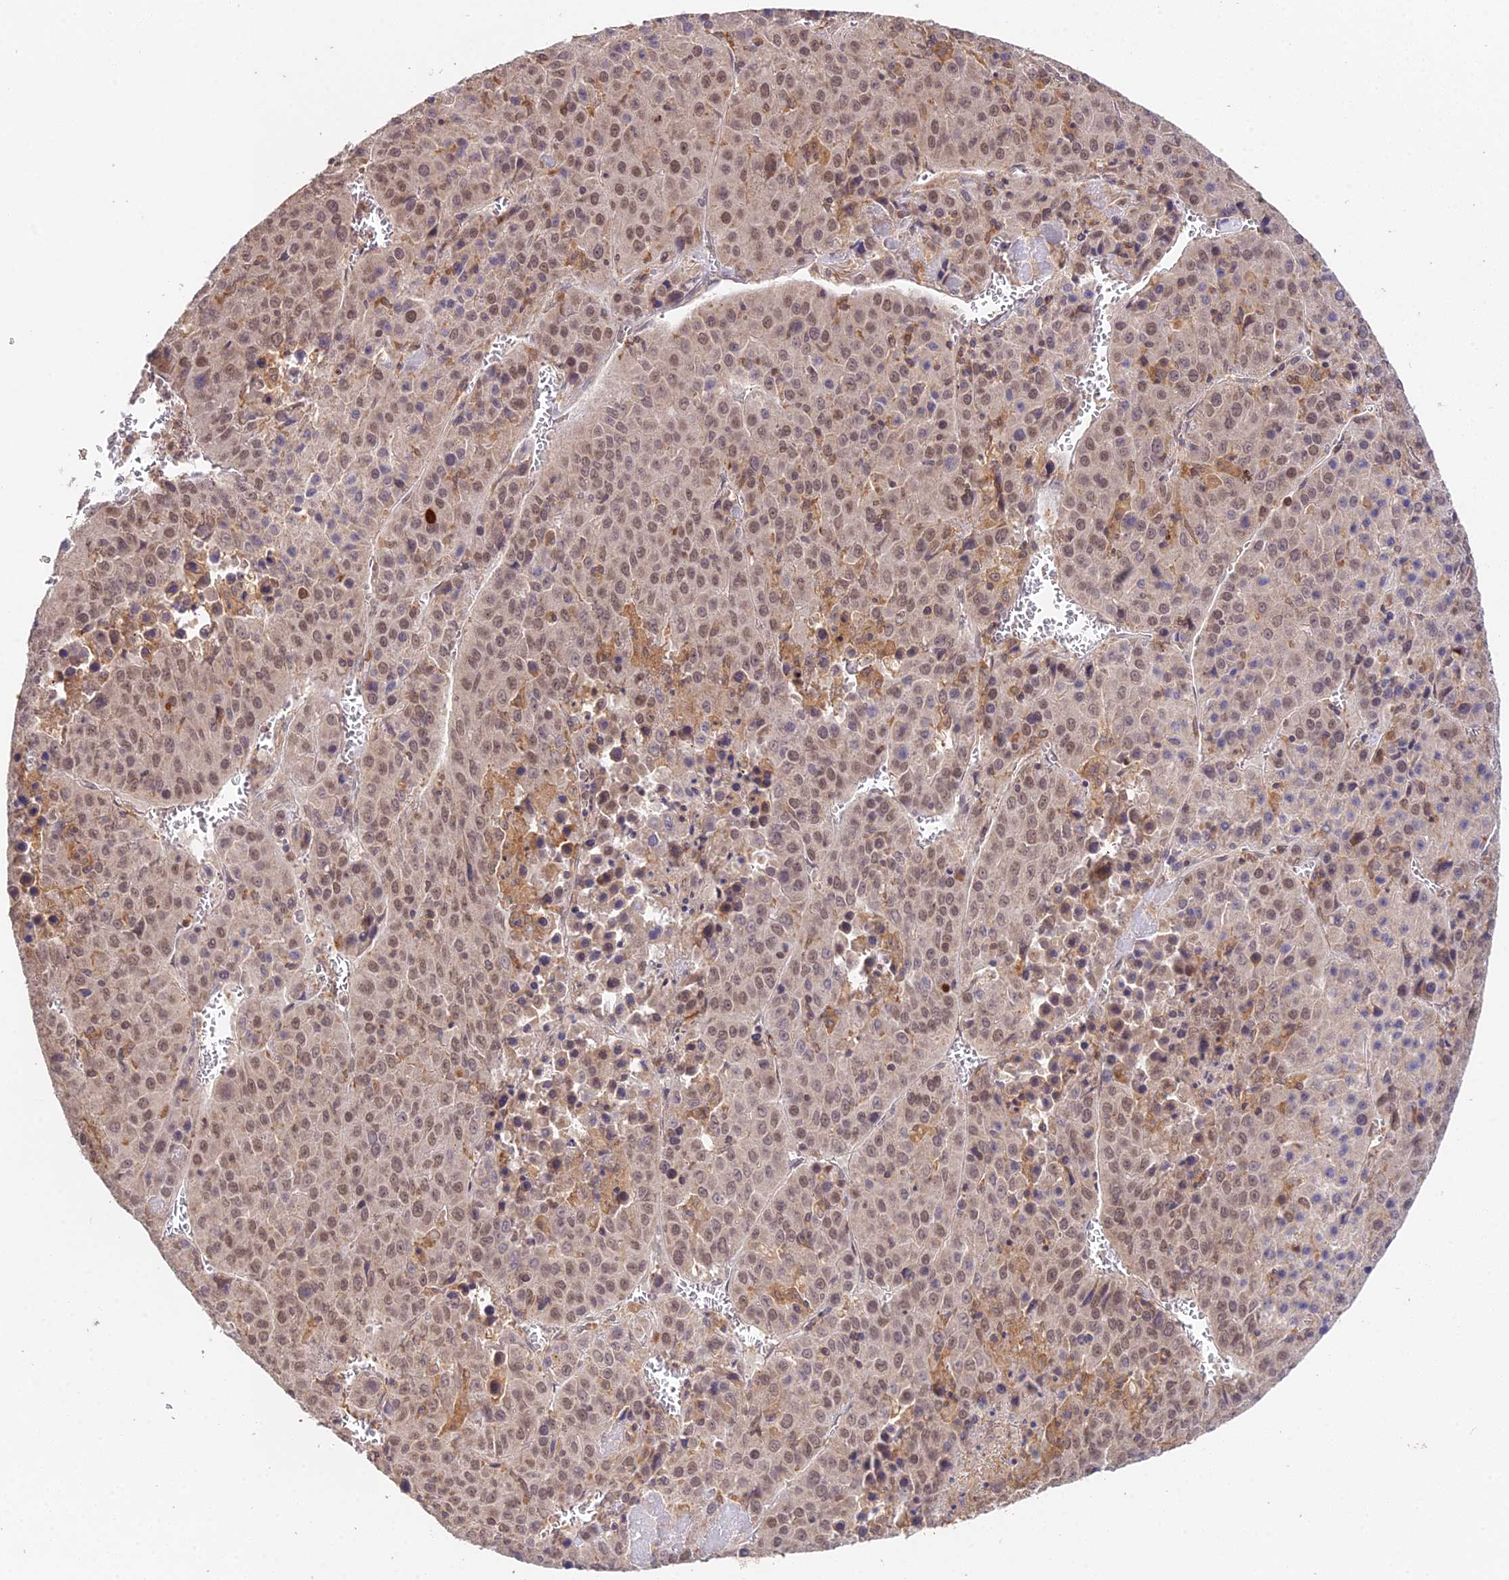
{"staining": {"intensity": "moderate", "quantity": ">75%", "location": "nuclear"}, "tissue": "liver cancer", "cell_type": "Tumor cells", "image_type": "cancer", "snomed": [{"axis": "morphology", "description": "Carcinoma, Hepatocellular, NOS"}, {"axis": "topography", "description": "Liver"}], "caption": "Liver cancer (hepatocellular carcinoma) was stained to show a protein in brown. There is medium levels of moderate nuclear staining in about >75% of tumor cells. (Brightfield microscopy of DAB IHC at high magnification).", "gene": "TPRX1", "patient": {"sex": "female", "age": 53}}